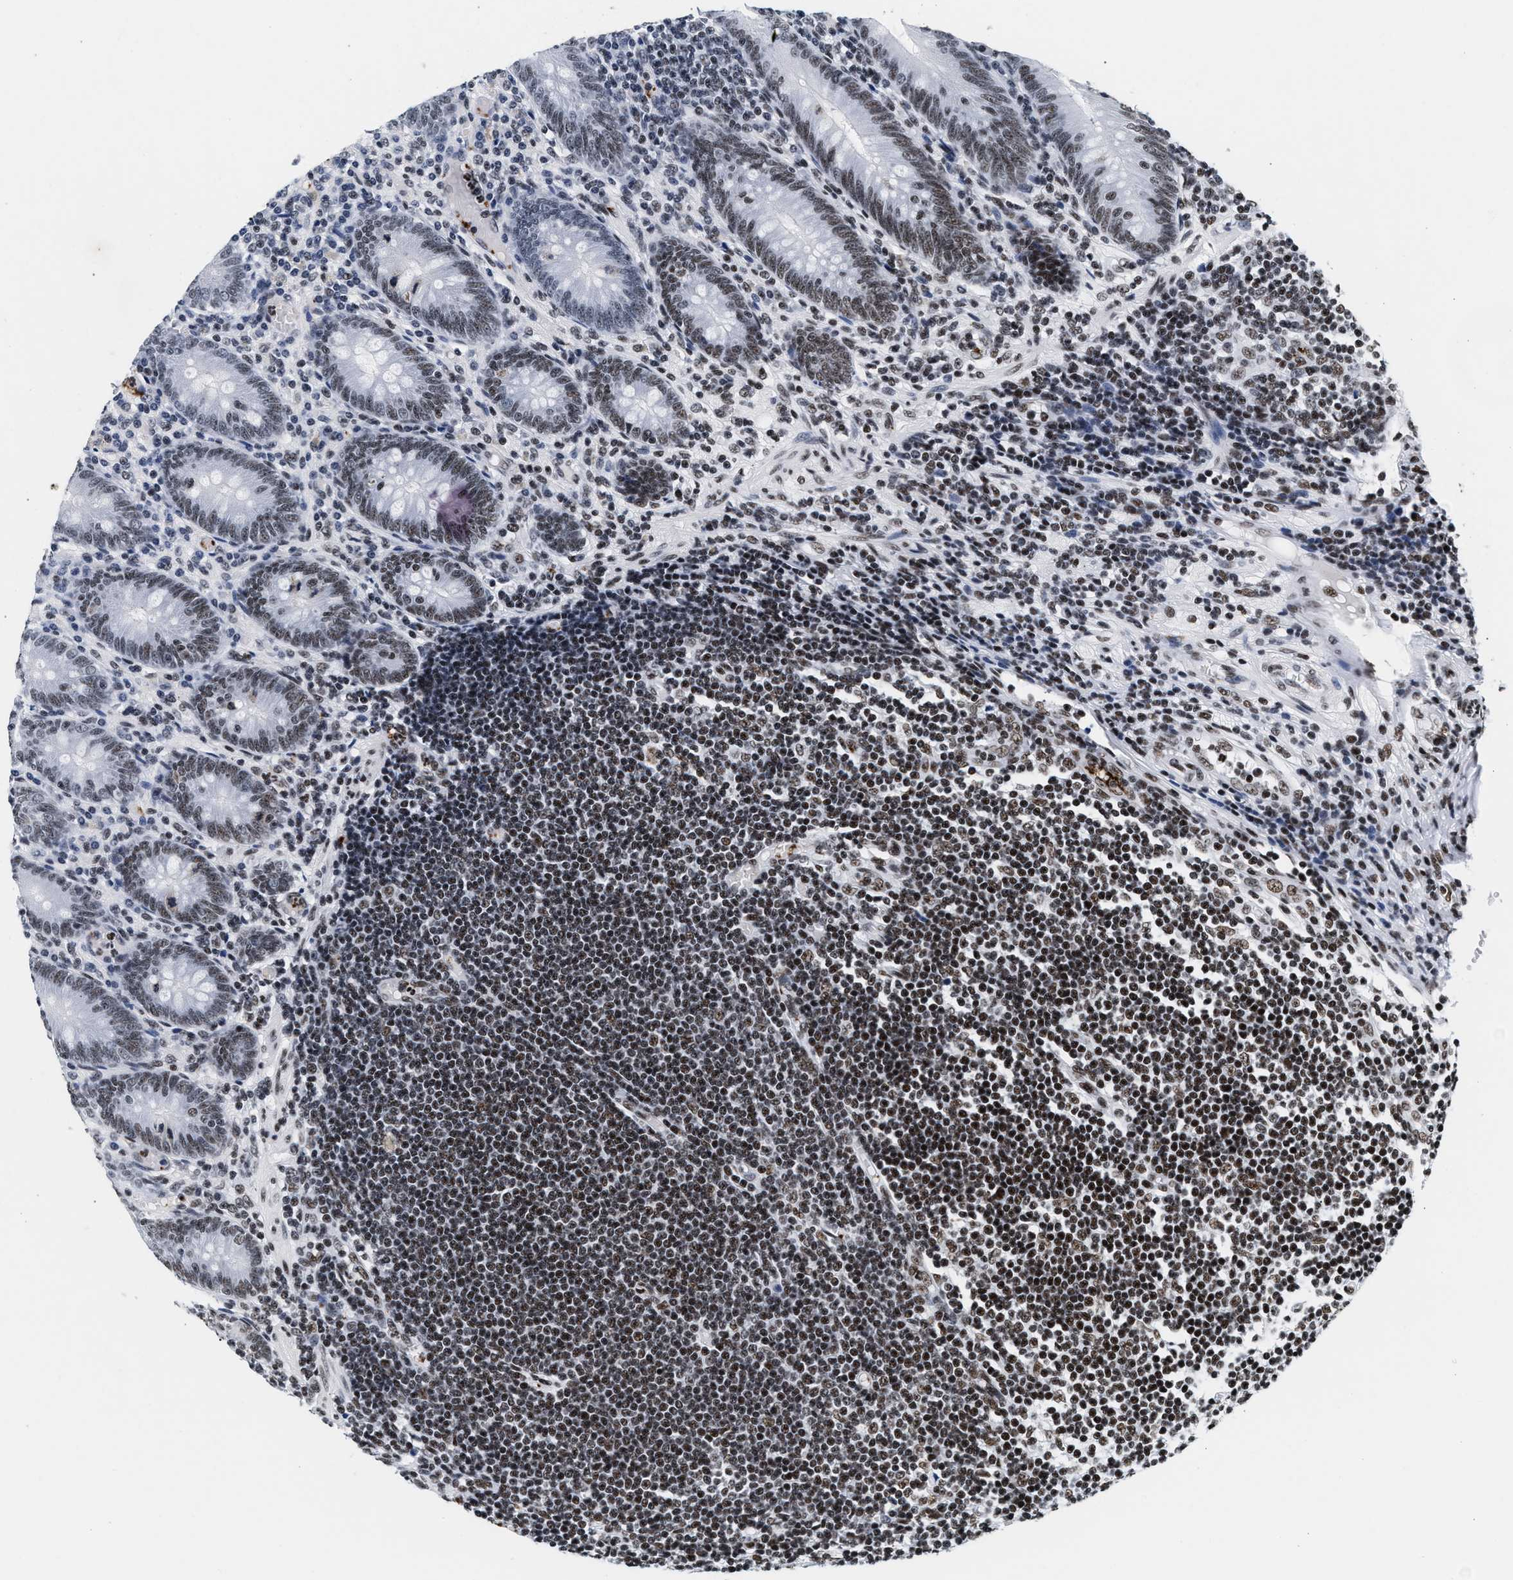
{"staining": {"intensity": "strong", "quantity": "25%-75%", "location": "nuclear"}, "tissue": "appendix", "cell_type": "Glandular cells", "image_type": "normal", "snomed": [{"axis": "morphology", "description": "Normal tissue, NOS"}, {"axis": "morphology", "description": "Inflammation, NOS"}, {"axis": "topography", "description": "Appendix"}], "caption": "Protein expression analysis of normal appendix exhibits strong nuclear staining in about 25%-75% of glandular cells. The staining was performed using DAB to visualize the protein expression in brown, while the nuclei were stained in blue with hematoxylin (Magnification: 20x).", "gene": "RAD21", "patient": {"sex": "male", "age": 46}}